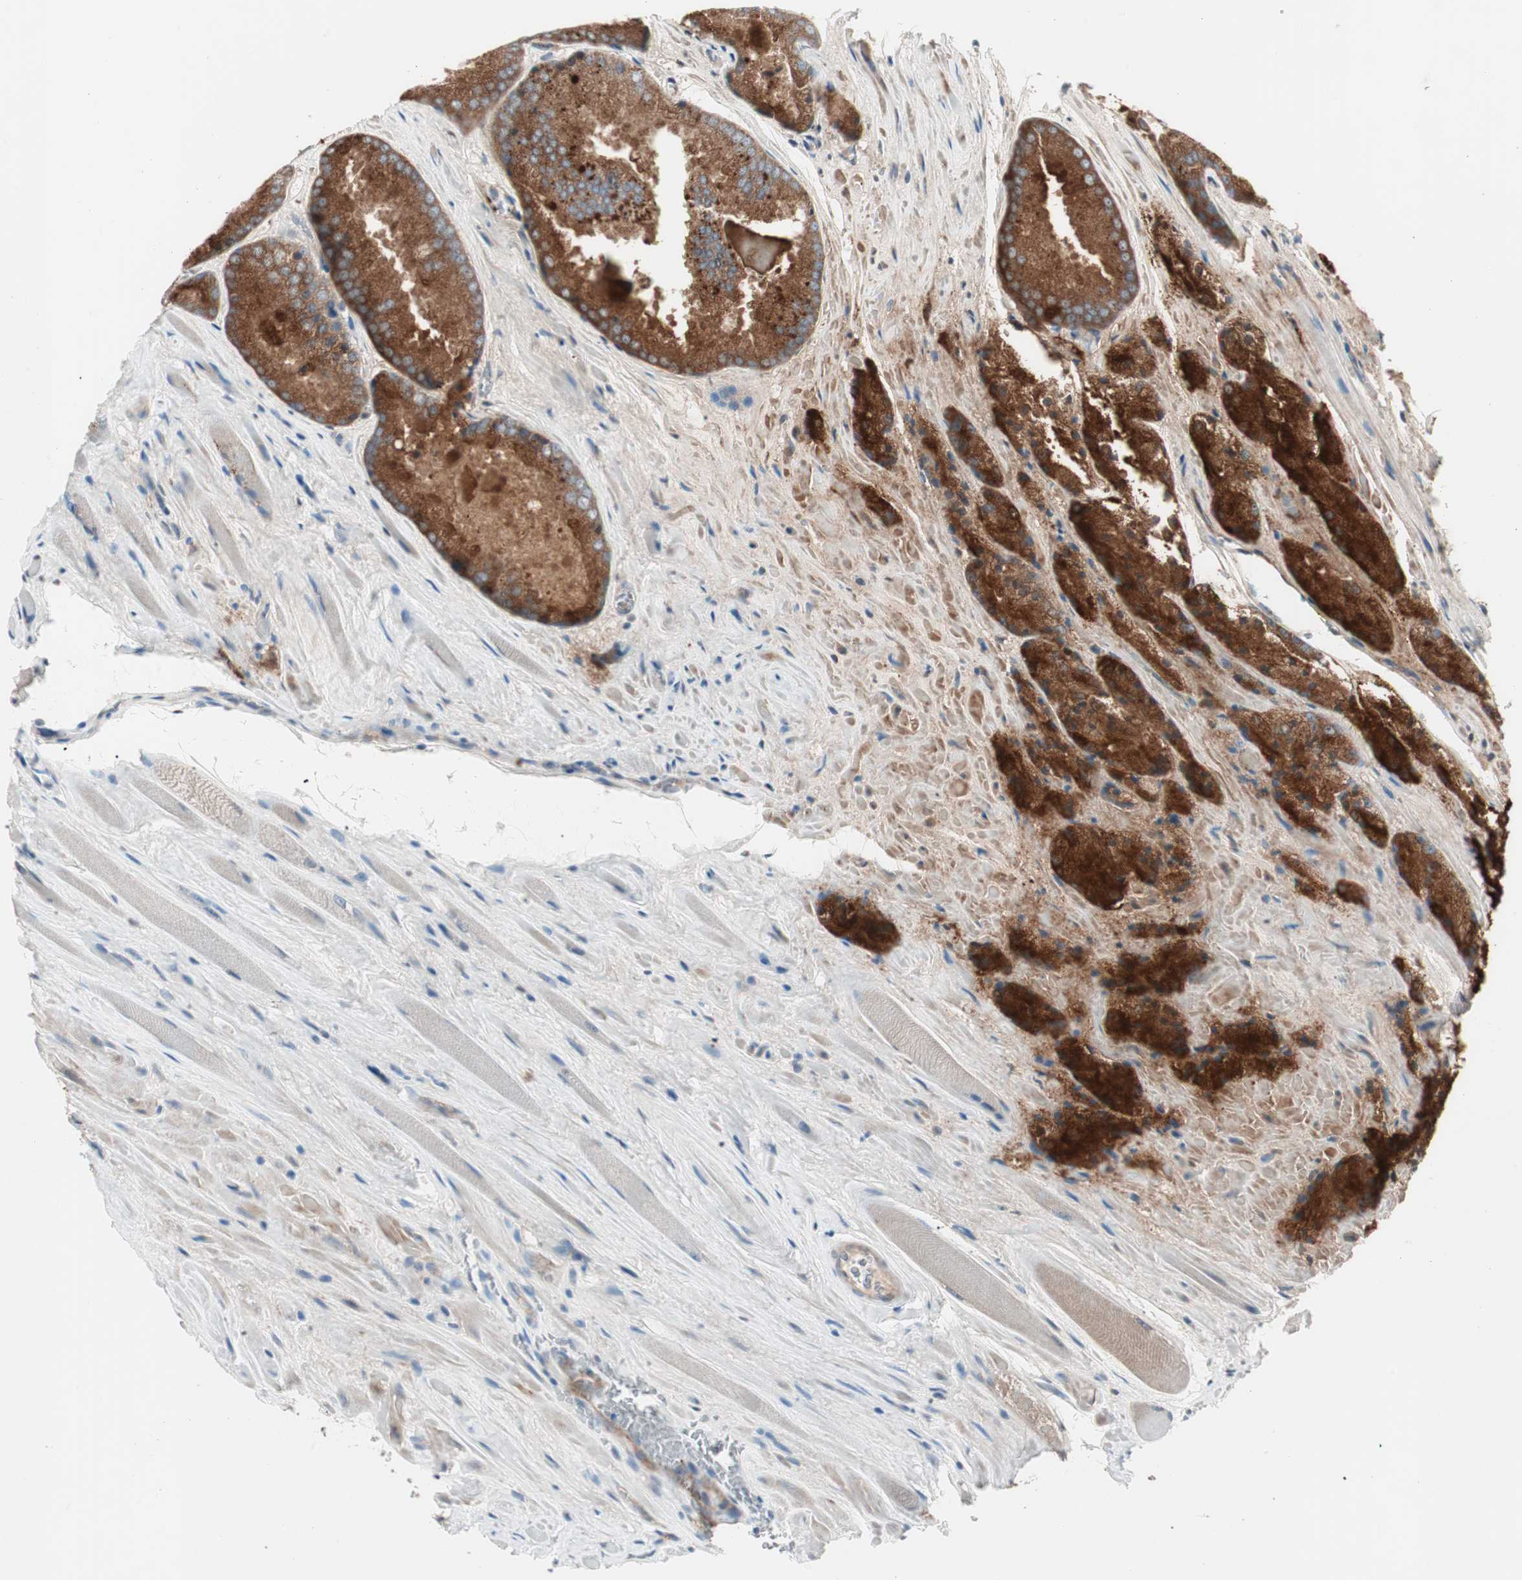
{"staining": {"intensity": "strong", "quantity": ">75%", "location": "cytoplasmic/membranous"}, "tissue": "prostate cancer", "cell_type": "Tumor cells", "image_type": "cancer", "snomed": [{"axis": "morphology", "description": "Adenocarcinoma, Low grade"}, {"axis": "topography", "description": "Prostate"}], "caption": "High-power microscopy captured an IHC image of prostate cancer, revealing strong cytoplasmic/membranous positivity in about >75% of tumor cells.", "gene": "FGFR4", "patient": {"sex": "male", "age": 64}}